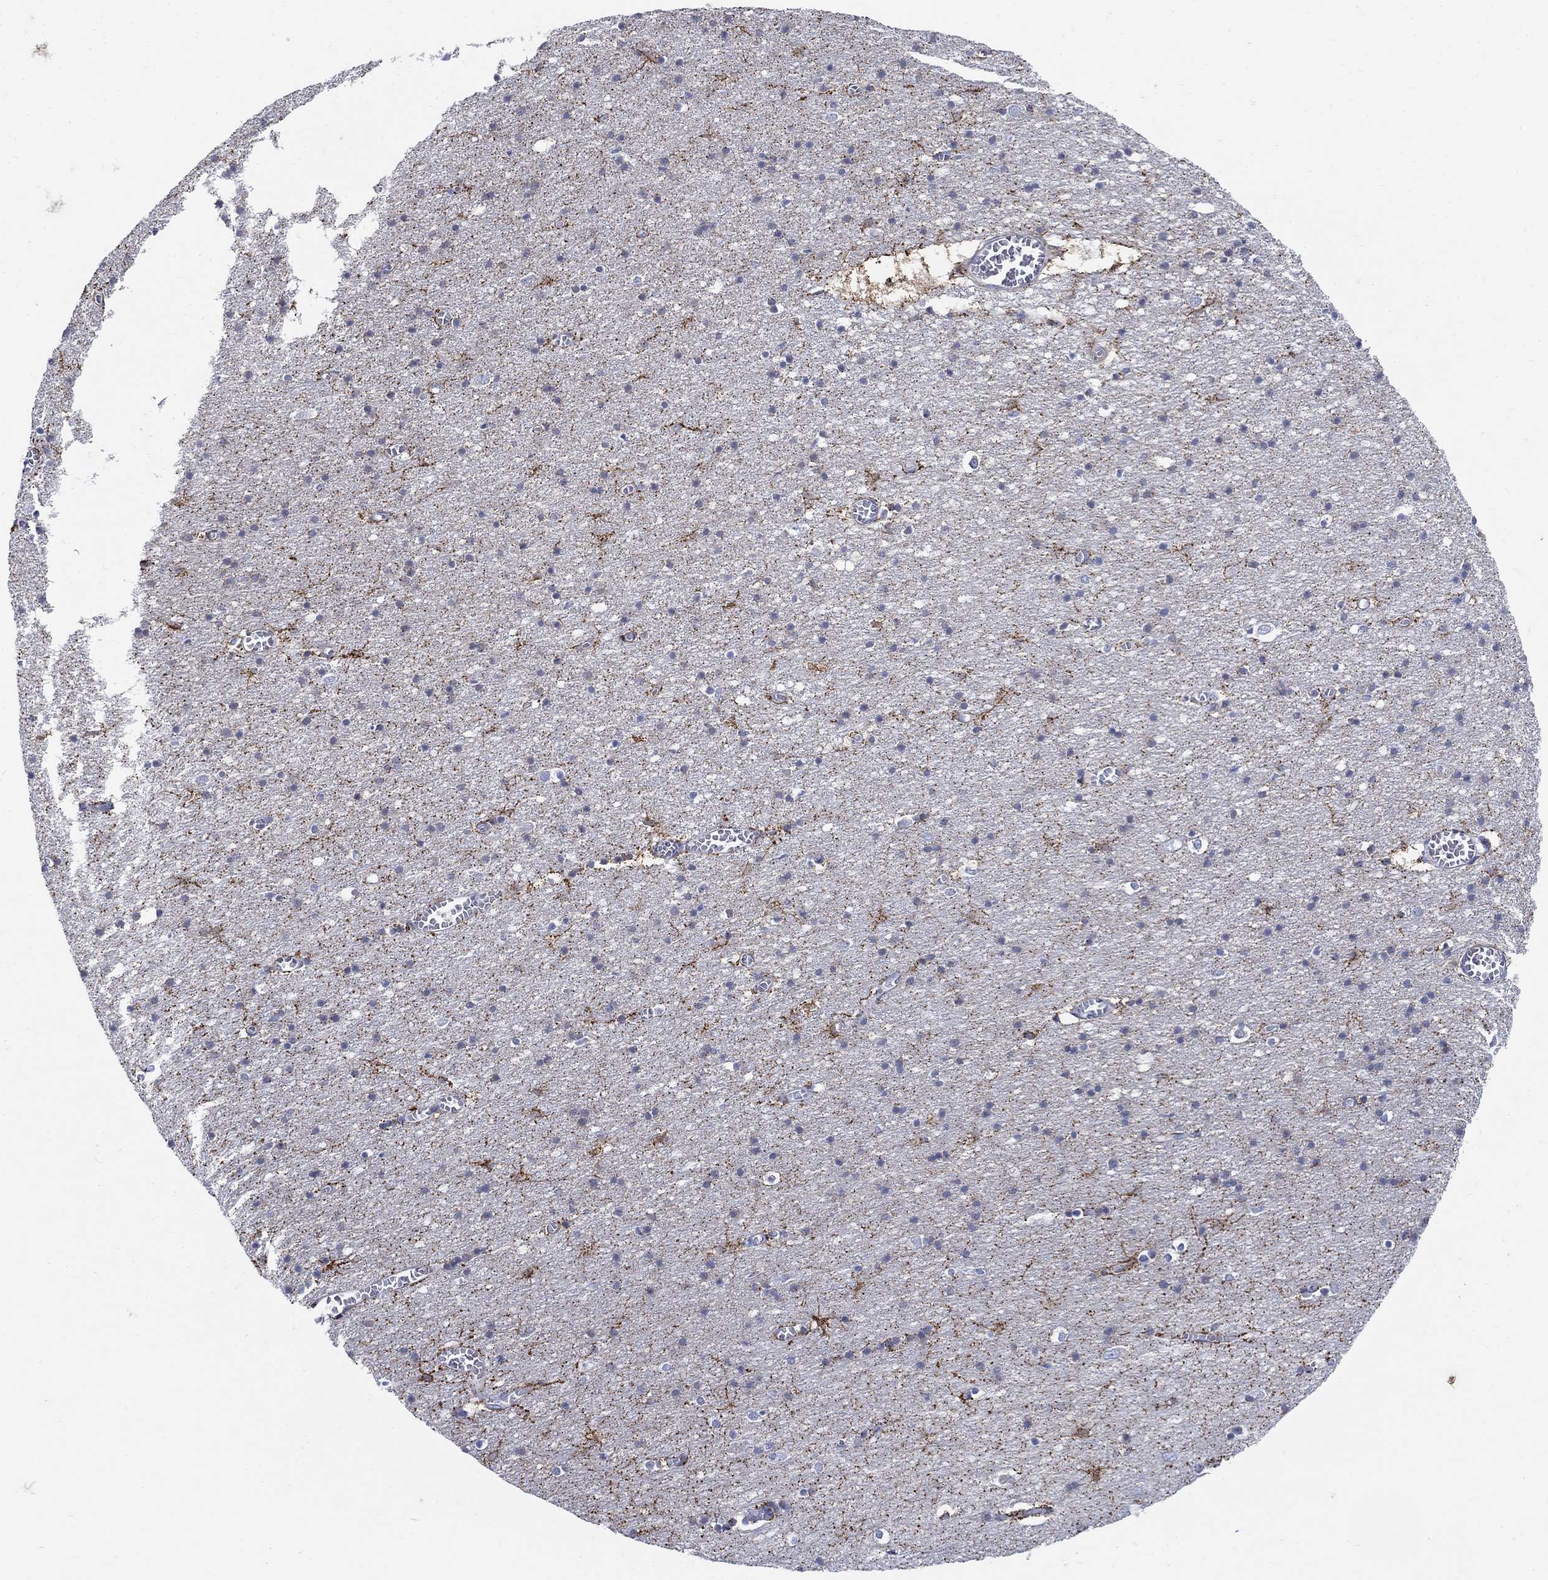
{"staining": {"intensity": "strong", "quantity": "25%-75%", "location": "cytoplasmic/membranous"}, "tissue": "cerebral cortex", "cell_type": "Endothelial cells", "image_type": "normal", "snomed": [{"axis": "morphology", "description": "Normal tissue, NOS"}, {"axis": "topography", "description": "Cerebral cortex"}], "caption": "A high amount of strong cytoplasmic/membranous staining is present in about 25%-75% of endothelial cells in unremarkable cerebral cortex. Ihc stains the protein of interest in brown and the nuclei are stained blue.", "gene": "ZDHHC14", "patient": {"sex": "male", "age": 70}}